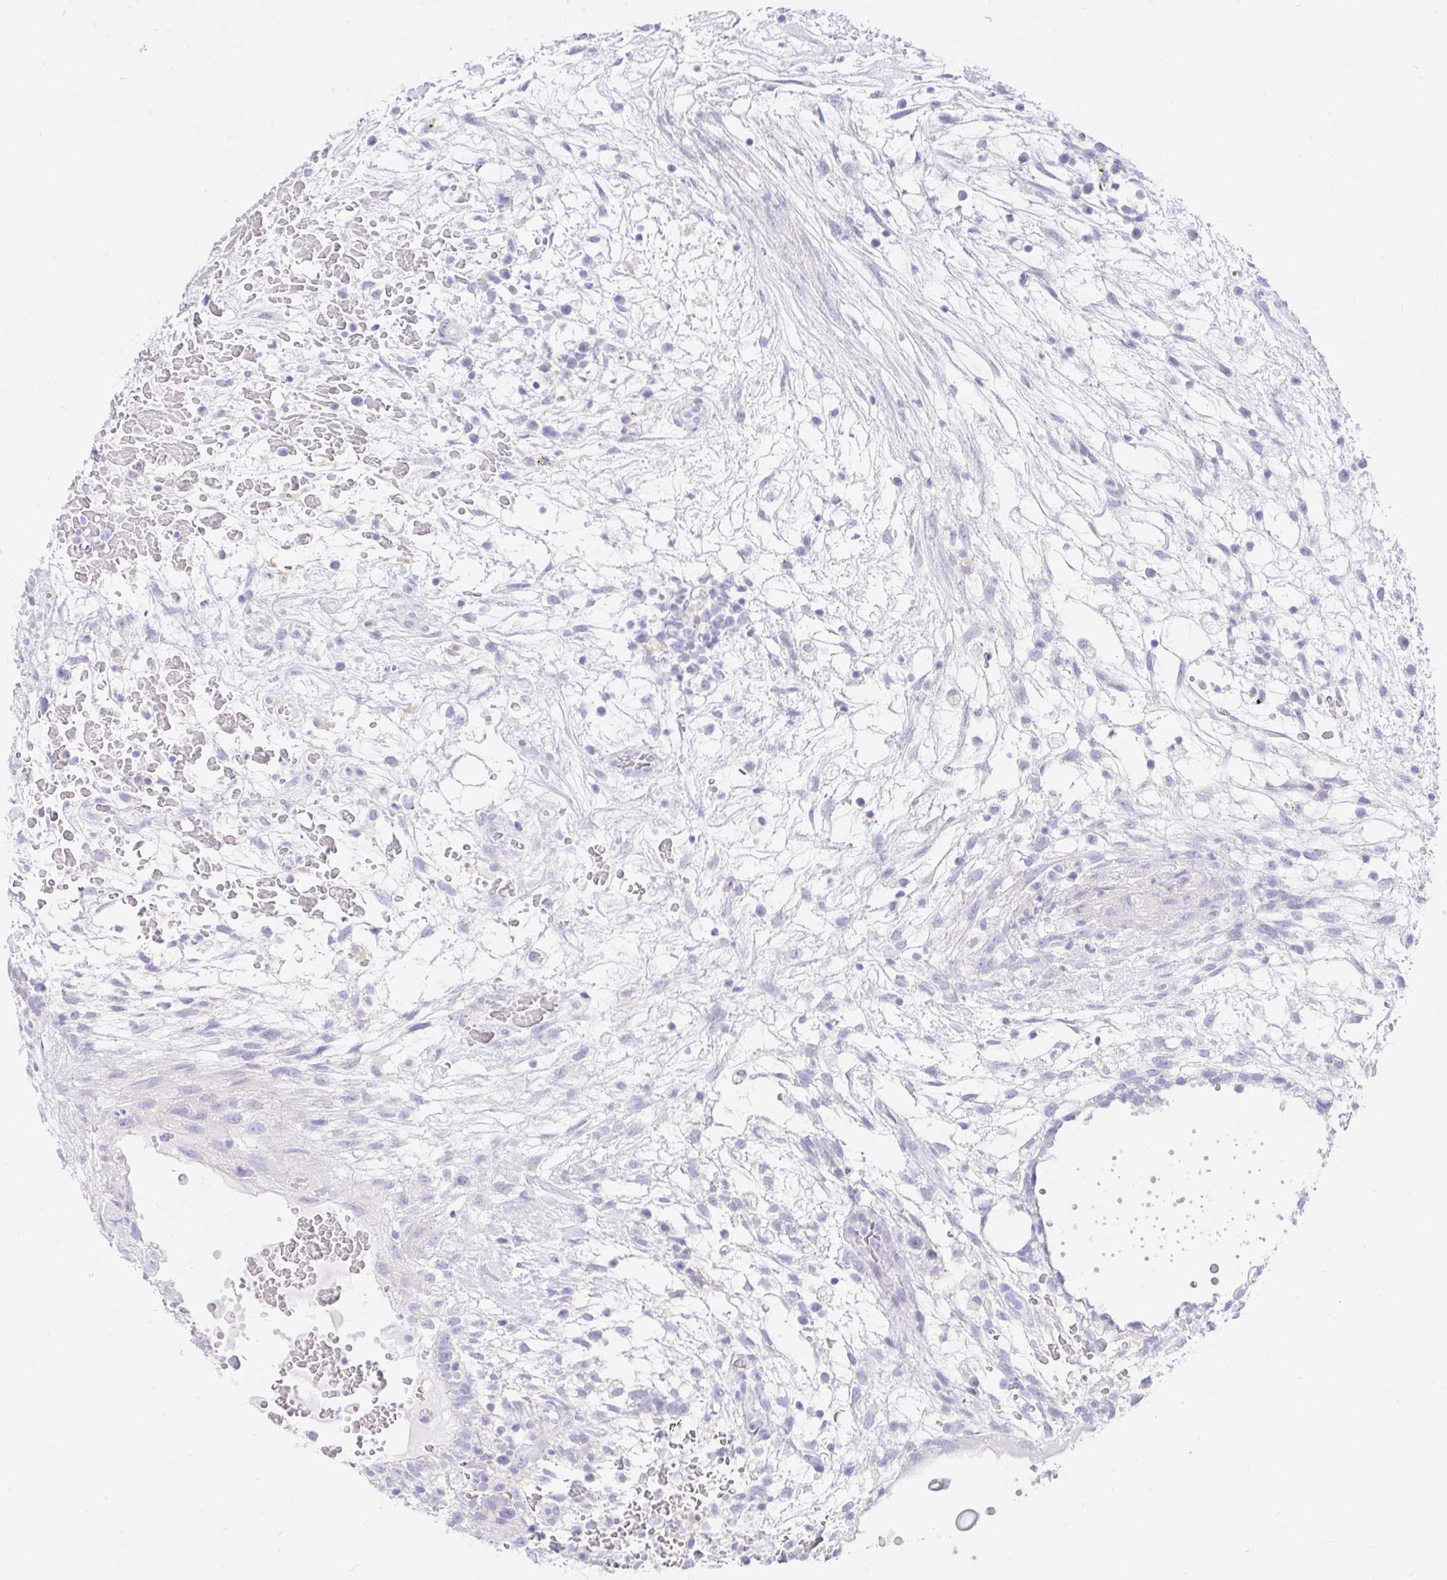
{"staining": {"intensity": "negative", "quantity": "none", "location": "none"}, "tissue": "testis cancer", "cell_type": "Tumor cells", "image_type": "cancer", "snomed": [{"axis": "morphology", "description": "Normal tissue, NOS"}, {"axis": "morphology", "description": "Carcinoma, Embryonal, NOS"}, {"axis": "topography", "description": "Testis"}], "caption": "Immunohistochemical staining of human testis cancer shows no significant staining in tumor cells.", "gene": "PPP1R1B", "patient": {"sex": "male", "age": 32}}